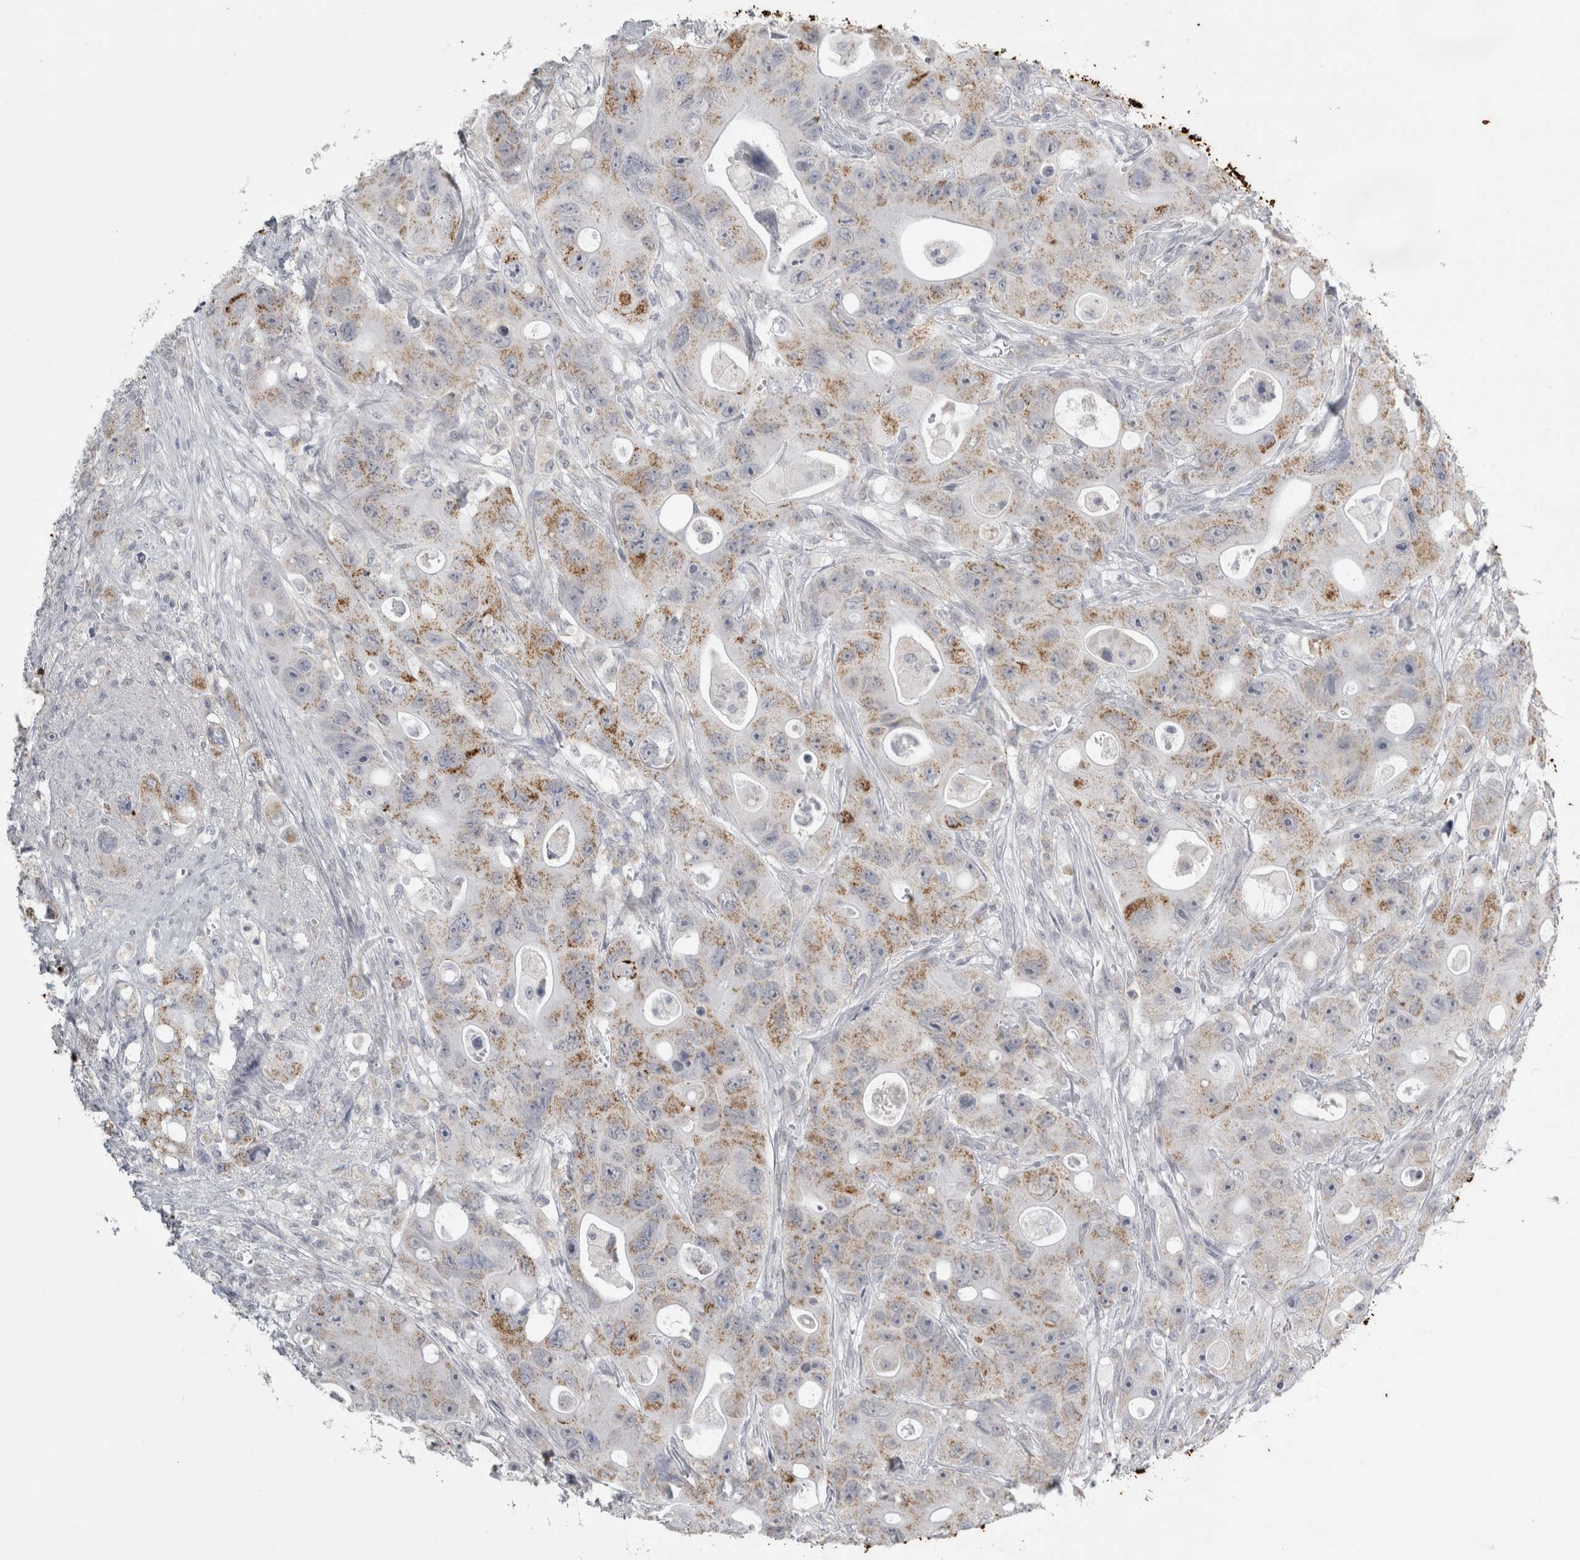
{"staining": {"intensity": "moderate", "quantity": ">75%", "location": "cytoplasmic/membranous"}, "tissue": "colorectal cancer", "cell_type": "Tumor cells", "image_type": "cancer", "snomed": [{"axis": "morphology", "description": "Adenocarcinoma, NOS"}, {"axis": "topography", "description": "Colon"}], "caption": "Colorectal adenocarcinoma stained with a brown dye reveals moderate cytoplasmic/membranous positive positivity in about >75% of tumor cells.", "gene": "PLIN1", "patient": {"sex": "female", "age": 46}}